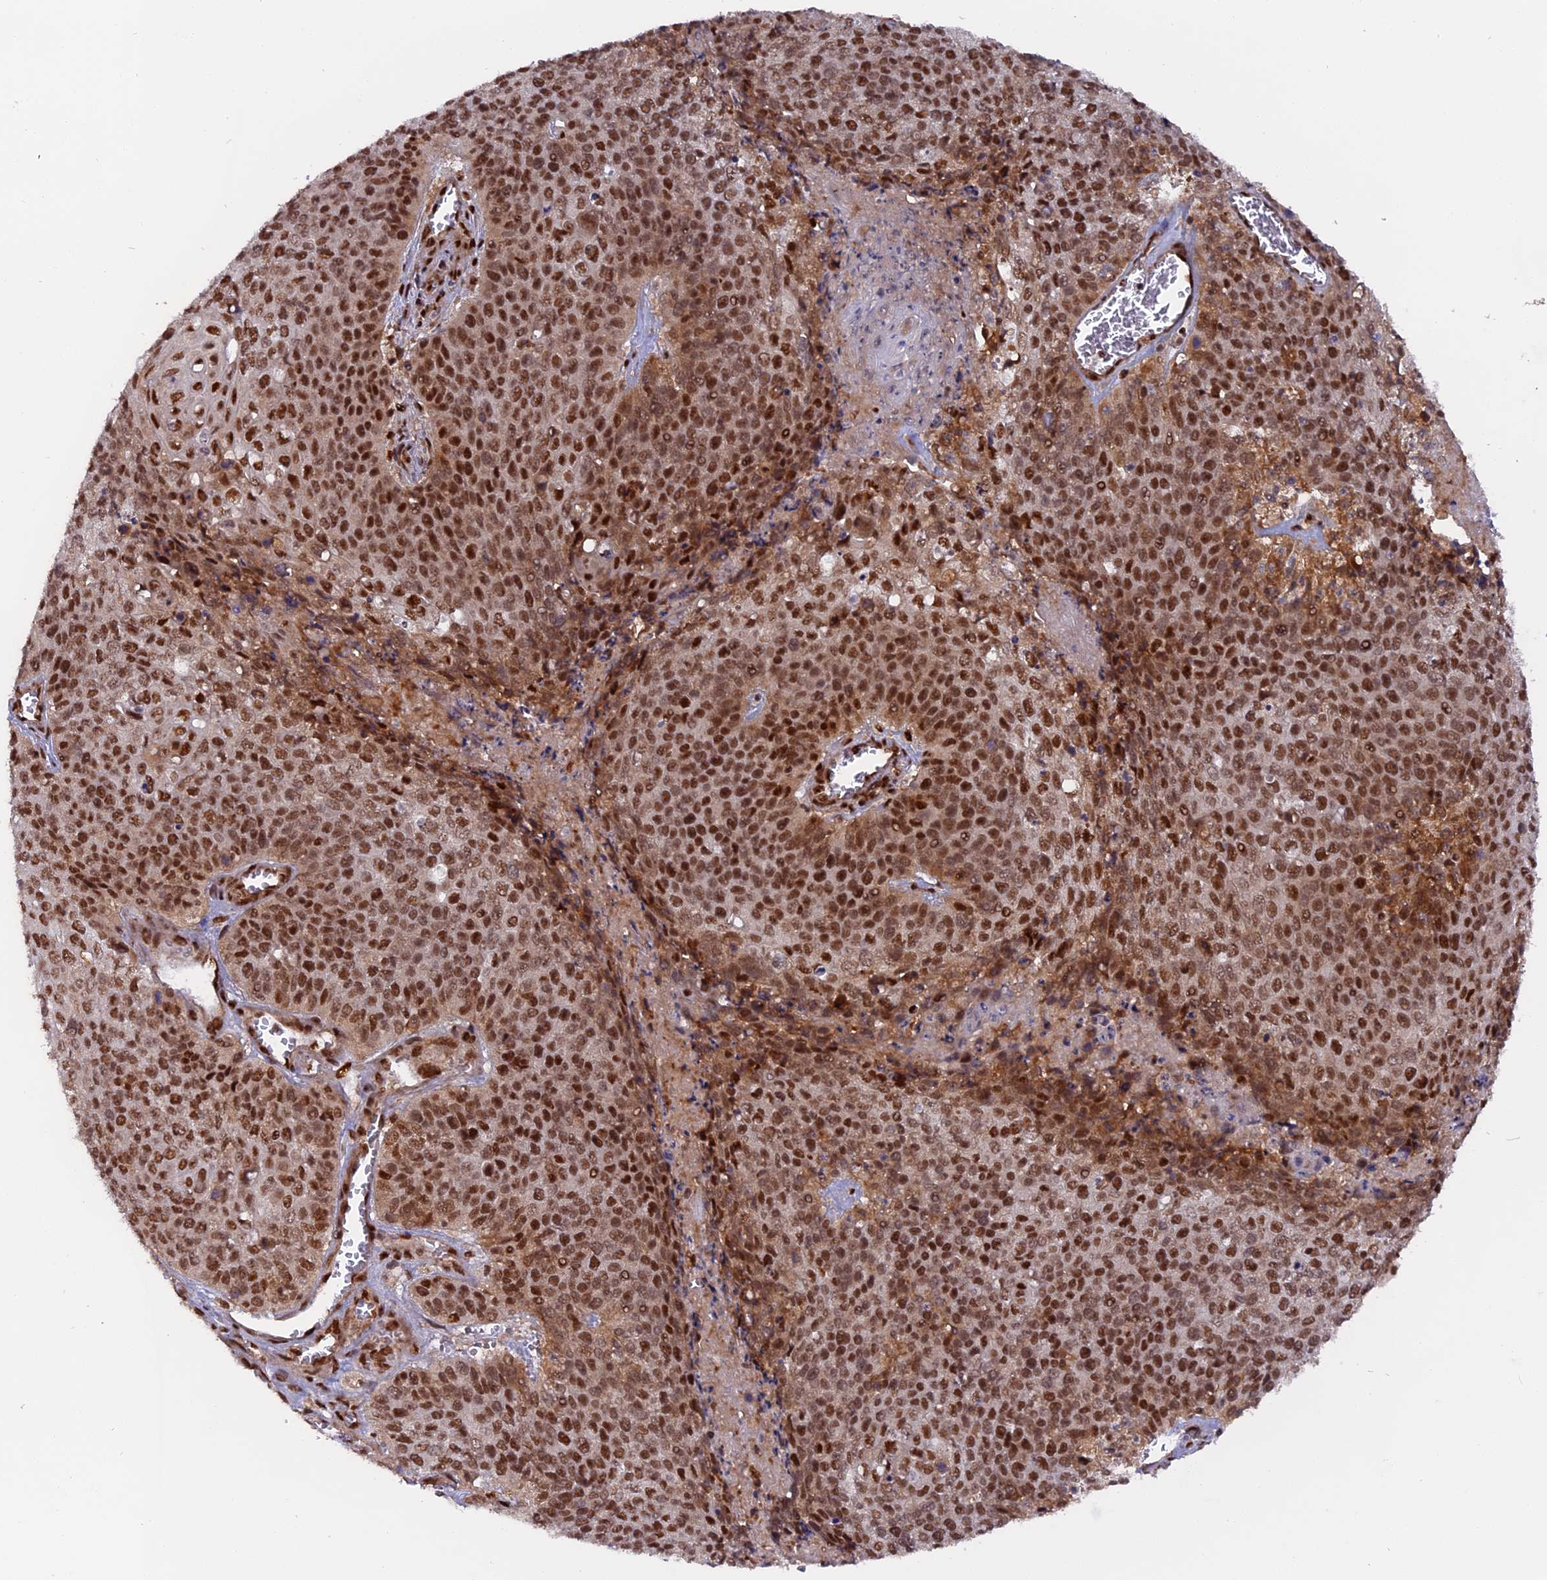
{"staining": {"intensity": "strong", "quantity": ">75%", "location": "nuclear"}, "tissue": "cervical cancer", "cell_type": "Tumor cells", "image_type": "cancer", "snomed": [{"axis": "morphology", "description": "Squamous cell carcinoma, NOS"}, {"axis": "topography", "description": "Cervix"}], "caption": "High-power microscopy captured an IHC photomicrograph of cervical cancer (squamous cell carcinoma), revealing strong nuclear staining in approximately >75% of tumor cells. (IHC, brightfield microscopy, high magnification).", "gene": "RAMAC", "patient": {"sex": "female", "age": 39}}